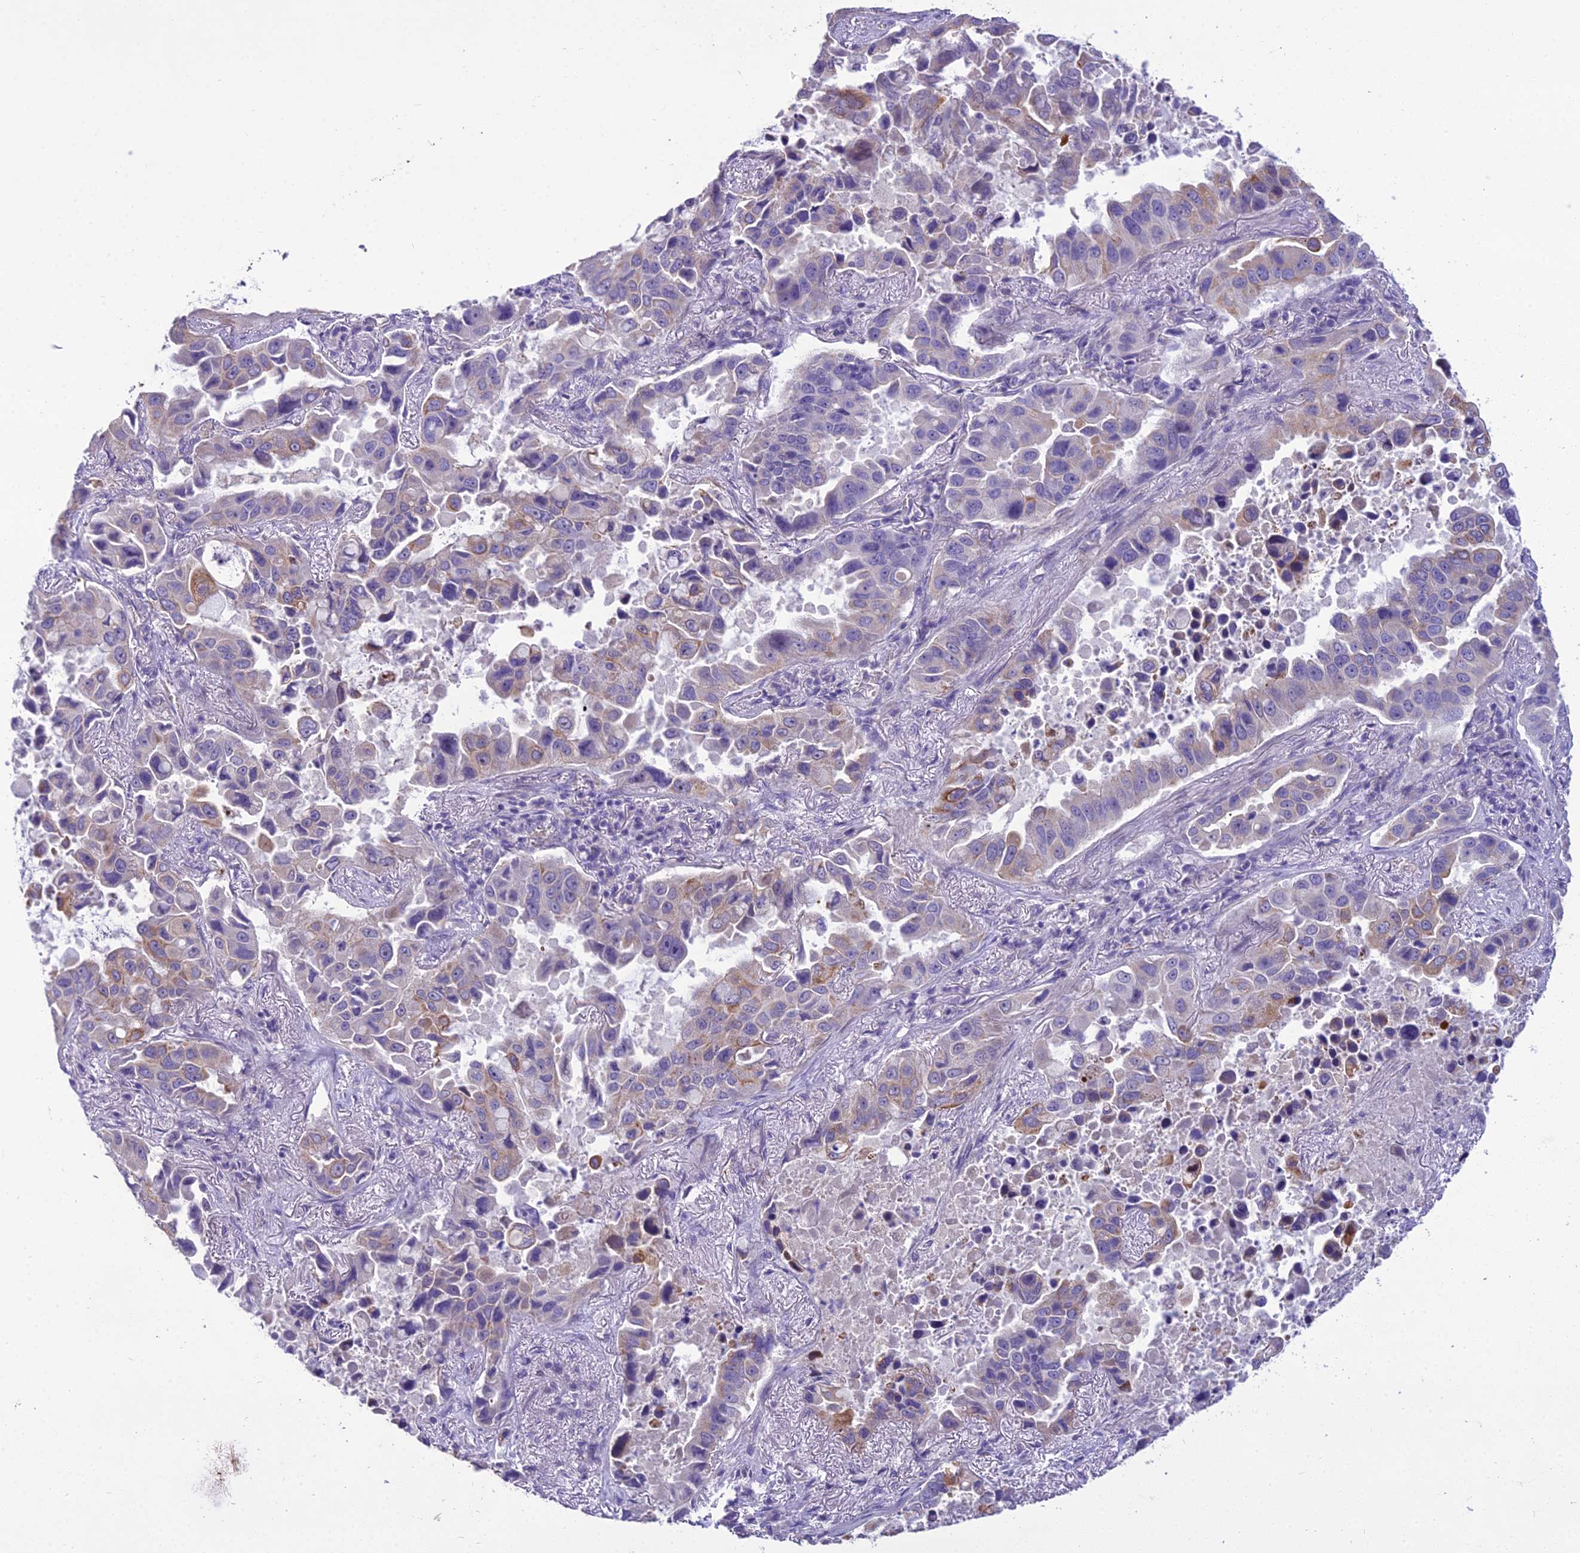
{"staining": {"intensity": "weak", "quantity": "<25%", "location": "cytoplasmic/membranous"}, "tissue": "lung cancer", "cell_type": "Tumor cells", "image_type": "cancer", "snomed": [{"axis": "morphology", "description": "Adenocarcinoma, NOS"}, {"axis": "topography", "description": "Lung"}], "caption": "The image displays no significant expression in tumor cells of lung cancer. (DAB immunohistochemistry (IHC), high magnification).", "gene": "SCRT1", "patient": {"sex": "male", "age": 64}}